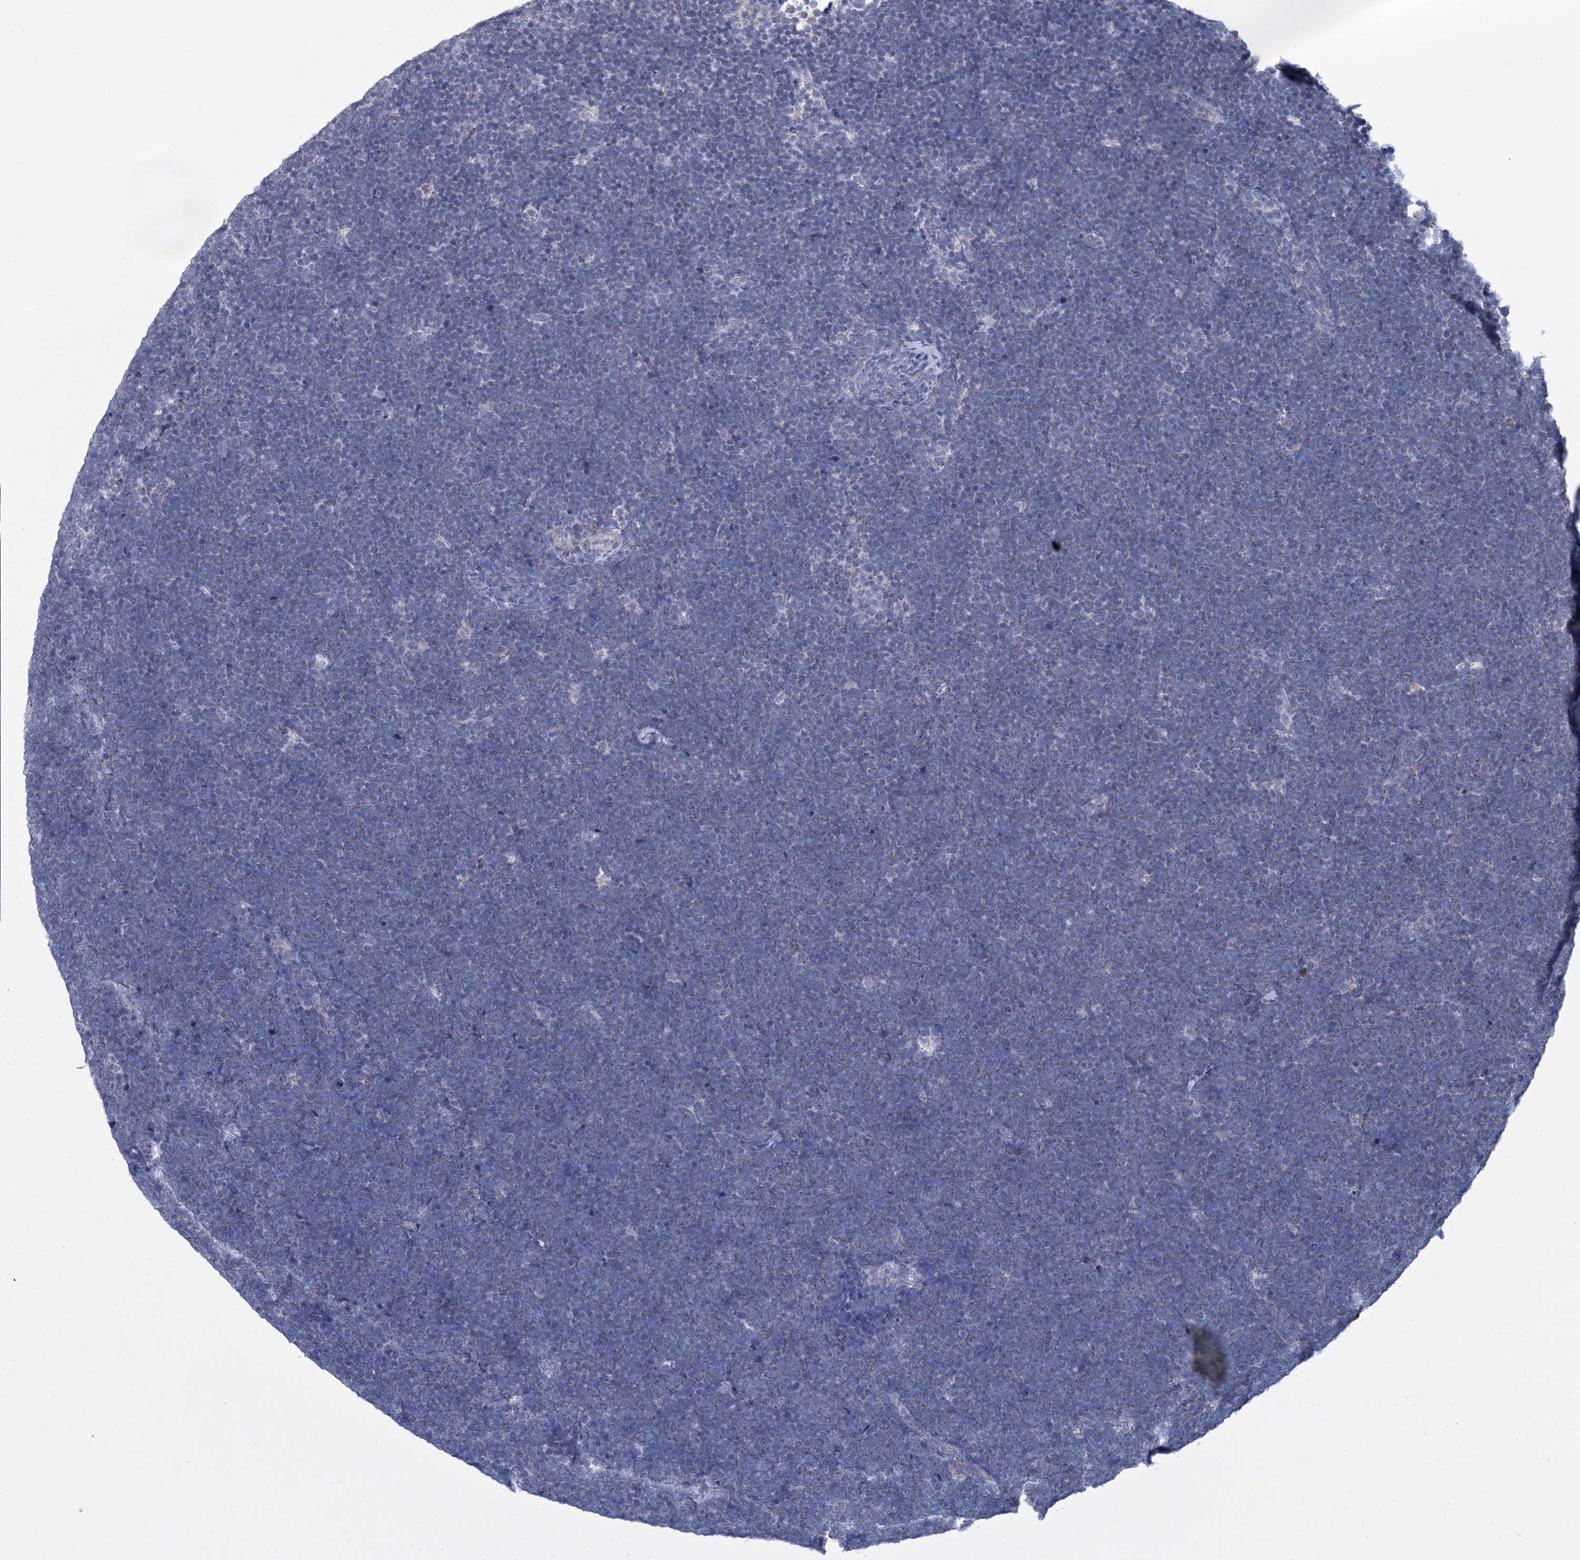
{"staining": {"intensity": "negative", "quantity": "none", "location": "none"}, "tissue": "lymphoma", "cell_type": "Tumor cells", "image_type": "cancer", "snomed": [{"axis": "morphology", "description": "Malignant lymphoma, non-Hodgkin's type, High grade"}, {"axis": "topography", "description": "Lymph node"}], "caption": "A histopathology image of human high-grade malignant lymphoma, non-Hodgkin's type is negative for staining in tumor cells.", "gene": "NDUFC2", "patient": {"sex": "male", "age": 13}}